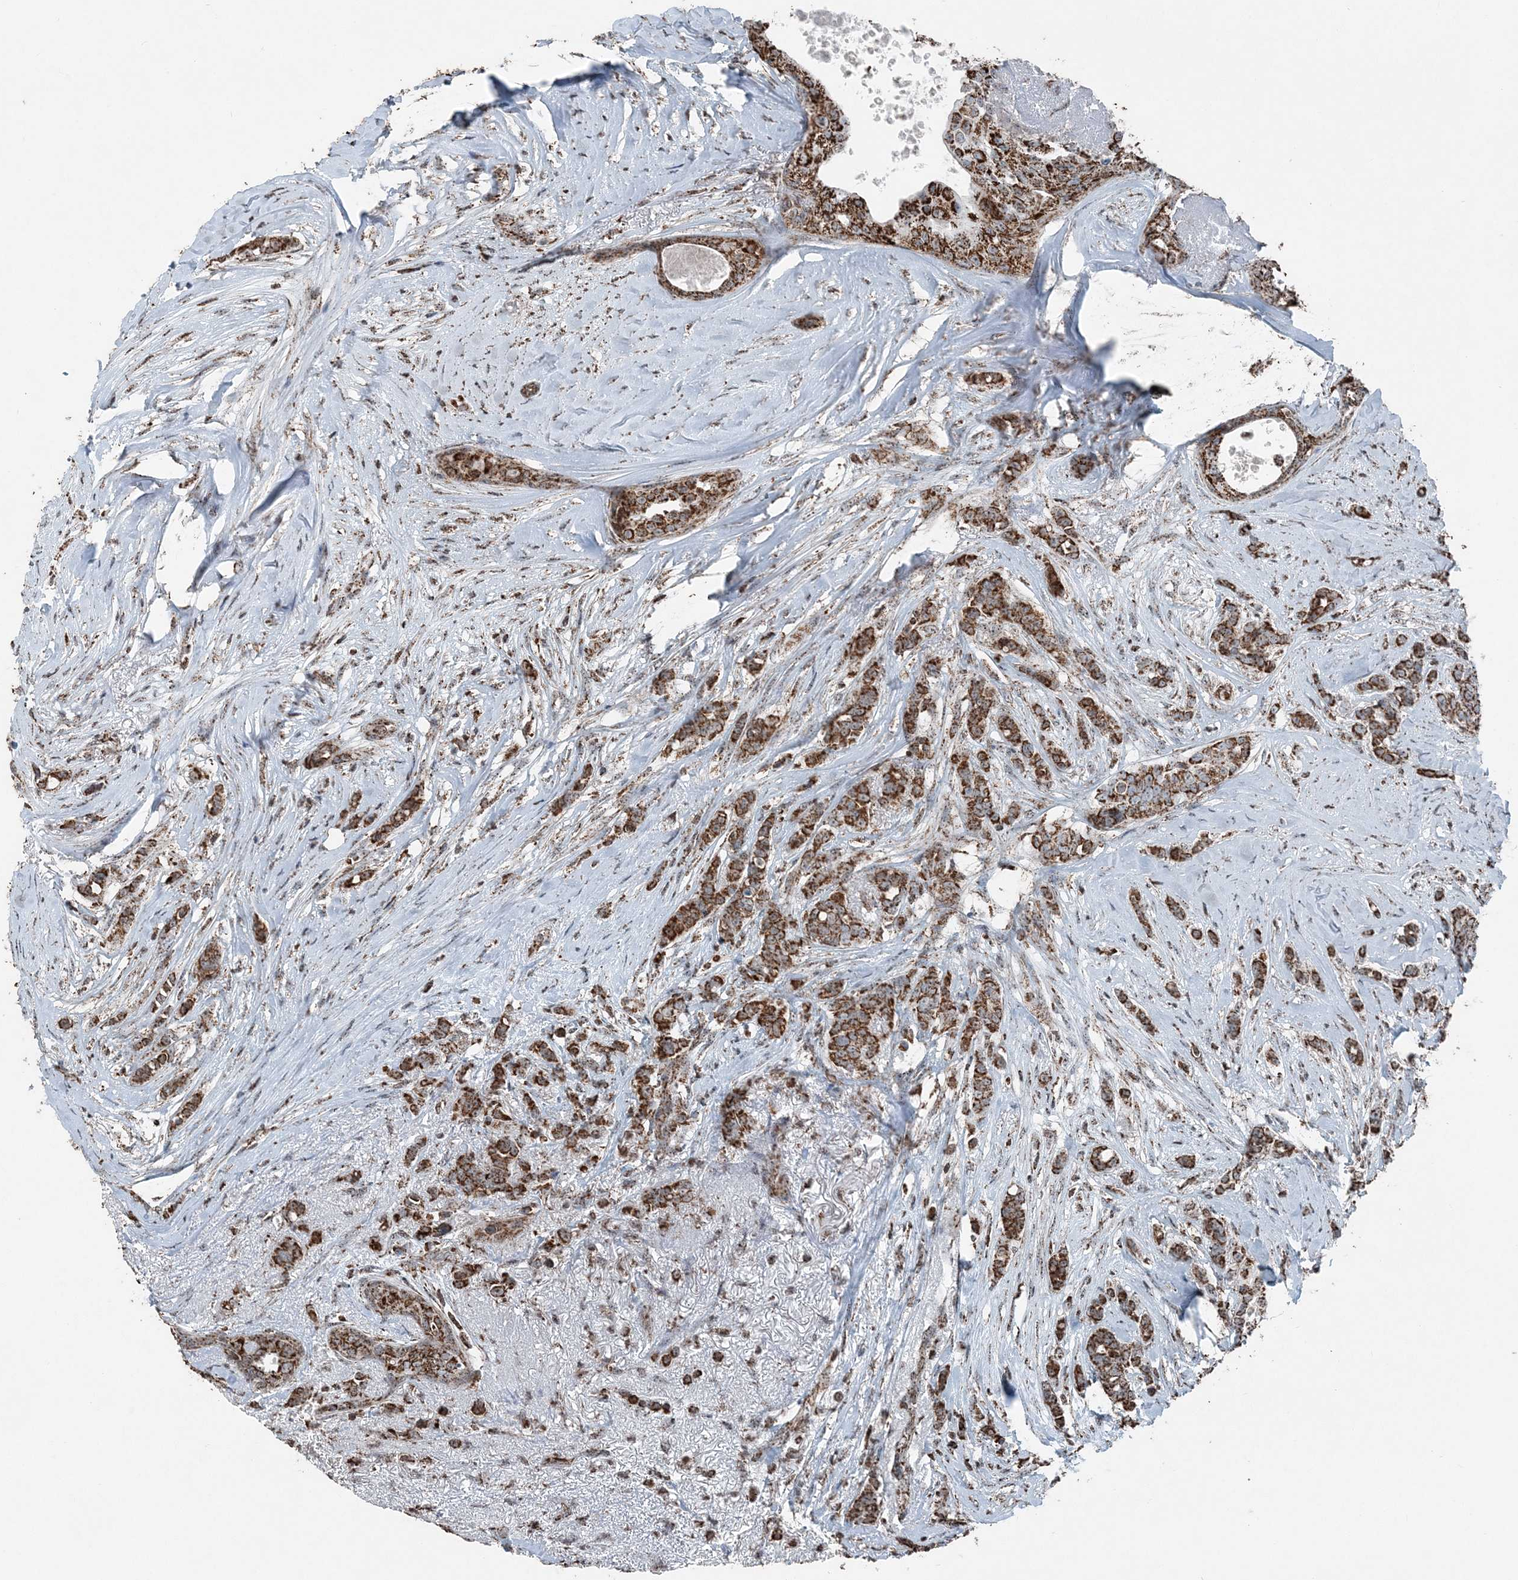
{"staining": {"intensity": "strong", "quantity": ">75%", "location": "cytoplasmic/membranous"}, "tissue": "breast cancer", "cell_type": "Tumor cells", "image_type": "cancer", "snomed": [{"axis": "morphology", "description": "Lobular carcinoma"}, {"axis": "topography", "description": "Breast"}], "caption": "Protein staining of breast cancer (lobular carcinoma) tissue demonstrates strong cytoplasmic/membranous positivity in about >75% of tumor cells.", "gene": "SUCLG1", "patient": {"sex": "female", "age": 51}}